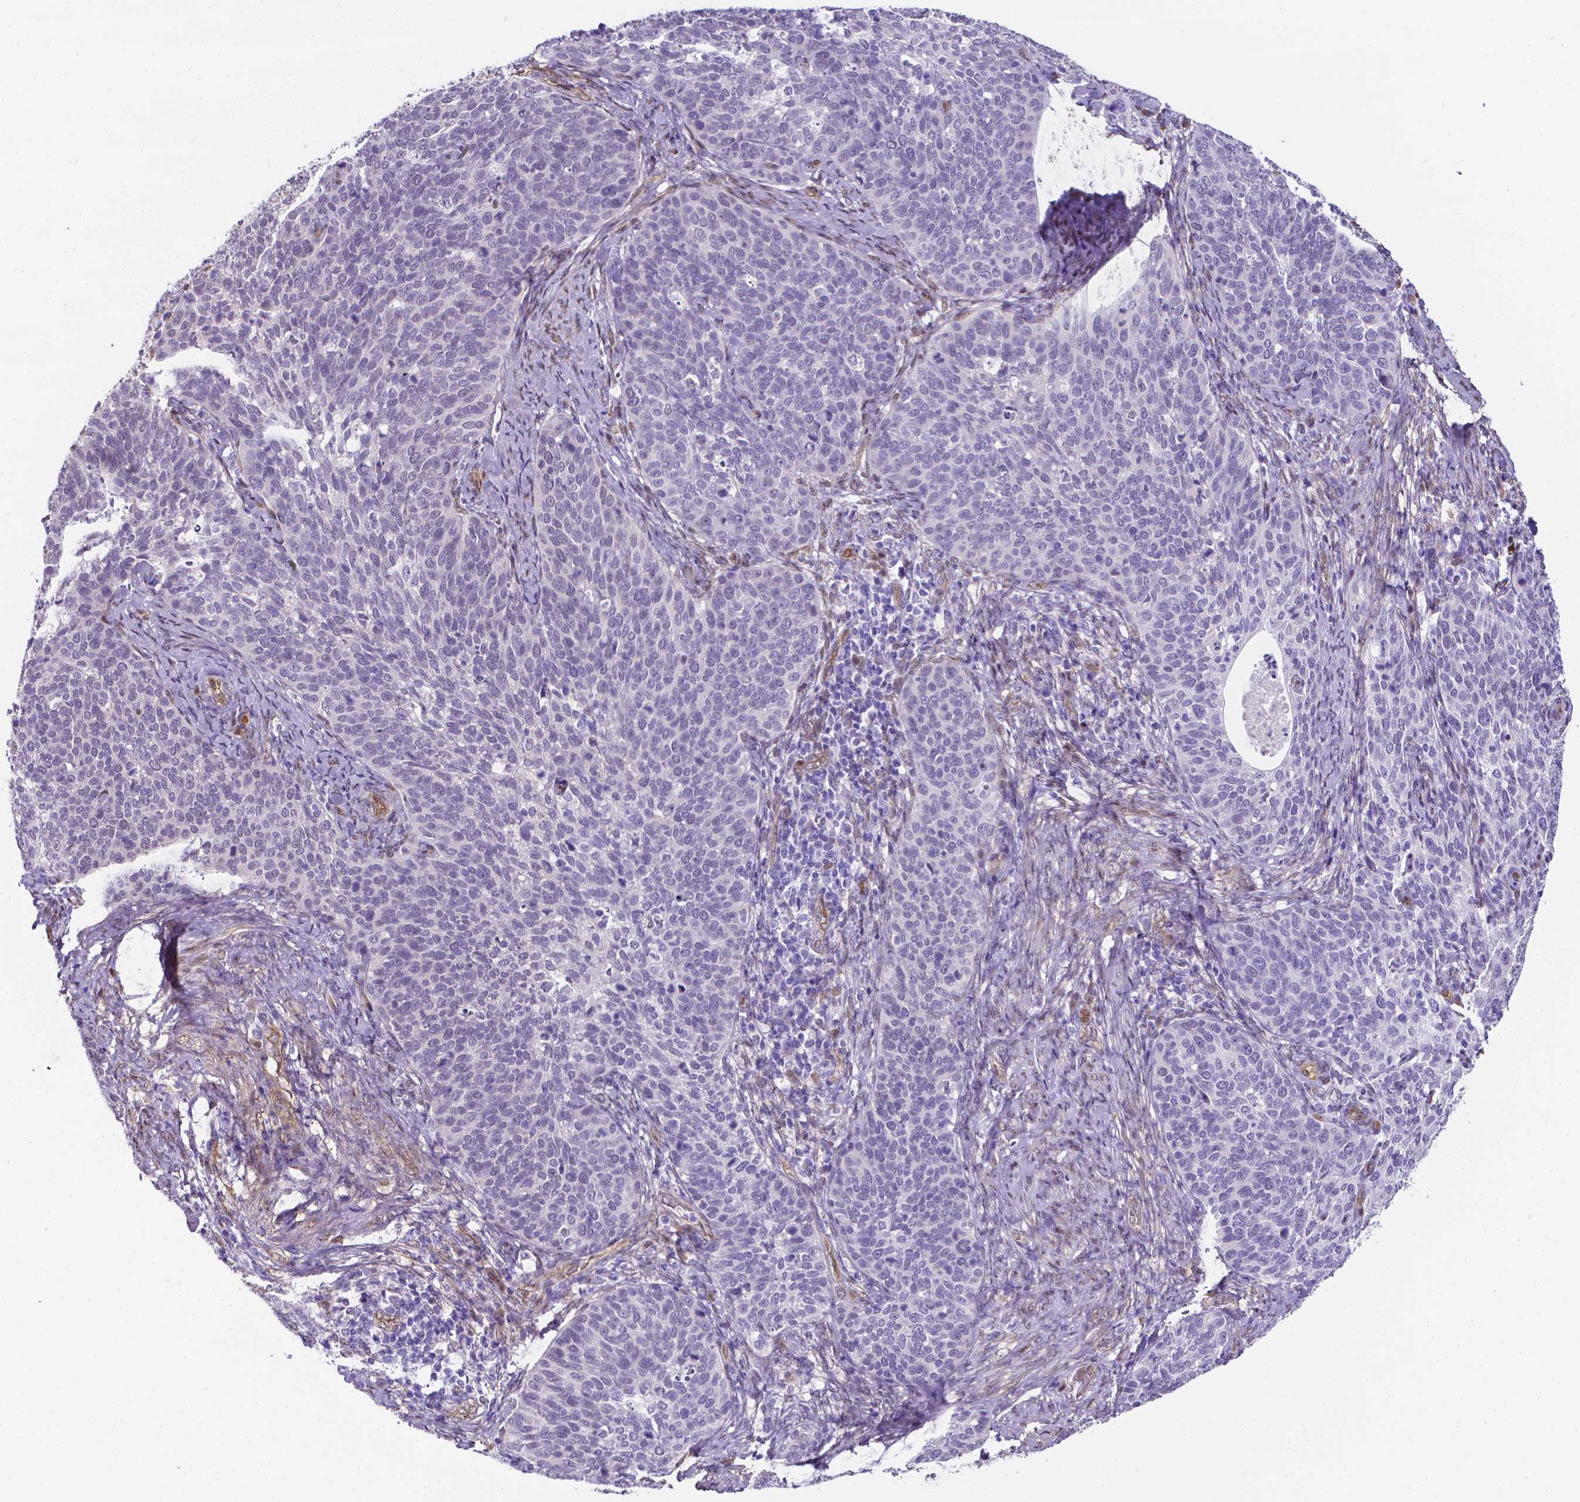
{"staining": {"intensity": "negative", "quantity": "none", "location": "none"}, "tissue": "cervical cancer", "cell_type": "Tumor cells", "image_type": "cancer", "snomed": [{"axis": "morphology", "description": "Squamous cell carcinoma, NOS"}, {"axis": "topography", "description": "Cervix"}], "caption": "The micrograph reveals no staining of tumor cells in cervical squamous cell carcinoma.", "gene": "CLIC4", "patient": {"sex": "female", "age": 69}}